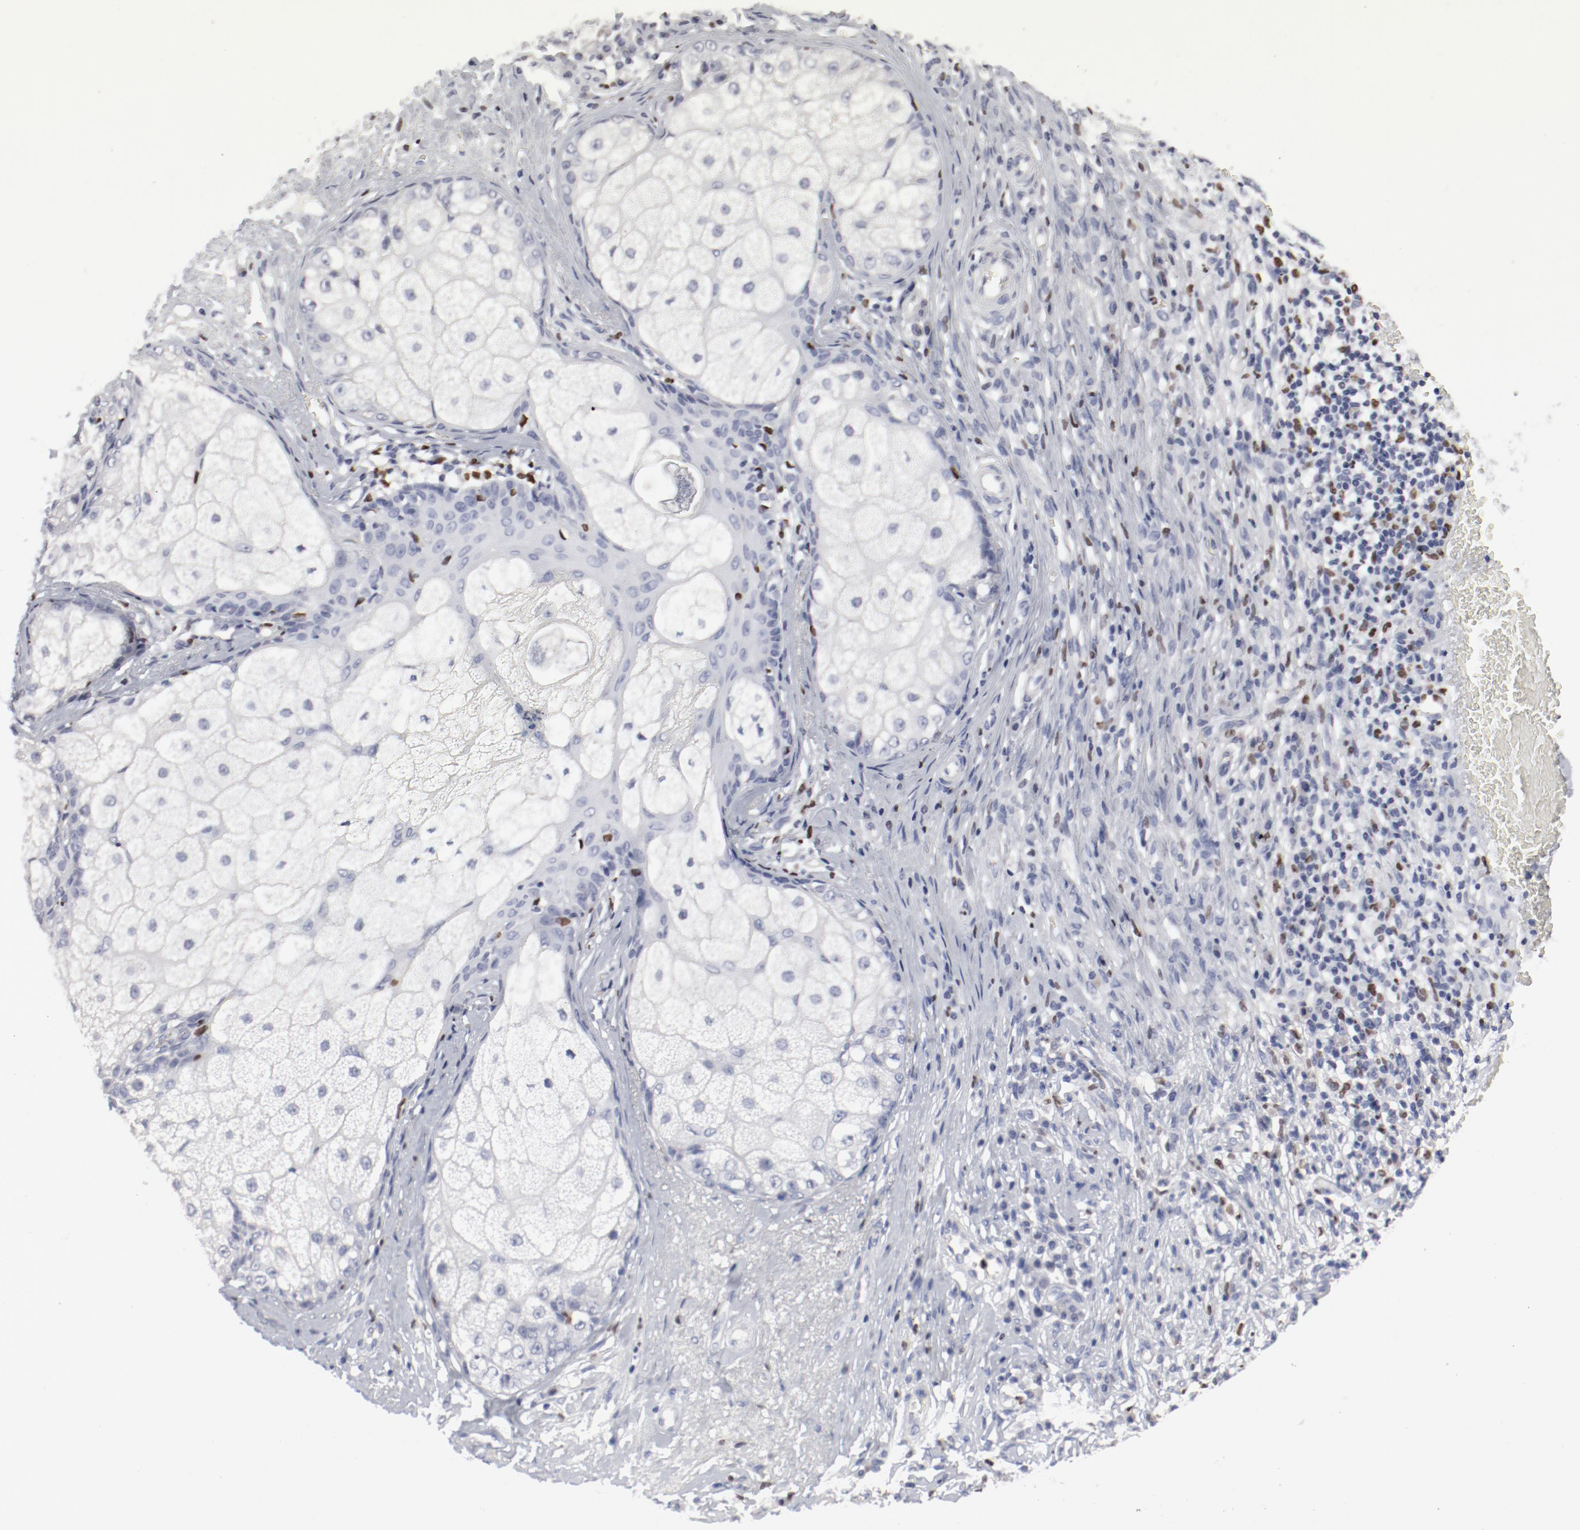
{"staining": {"intensity": "negative", "quantity": "none", "location": "none"}, "tissue": "skin cancer", "cell_type": "Tumor cells", "image_type": "cancer", "snomed": [{"axis": "morphology", "description": "Basal cell carcinoma"}, {"axis": "topography", "description": "Skin"}], "caption": "Tumor cells show no significant protein positivity in skin cancer.", "gene": "SPI1", "patient": {"sex": "male", "age": 87}}